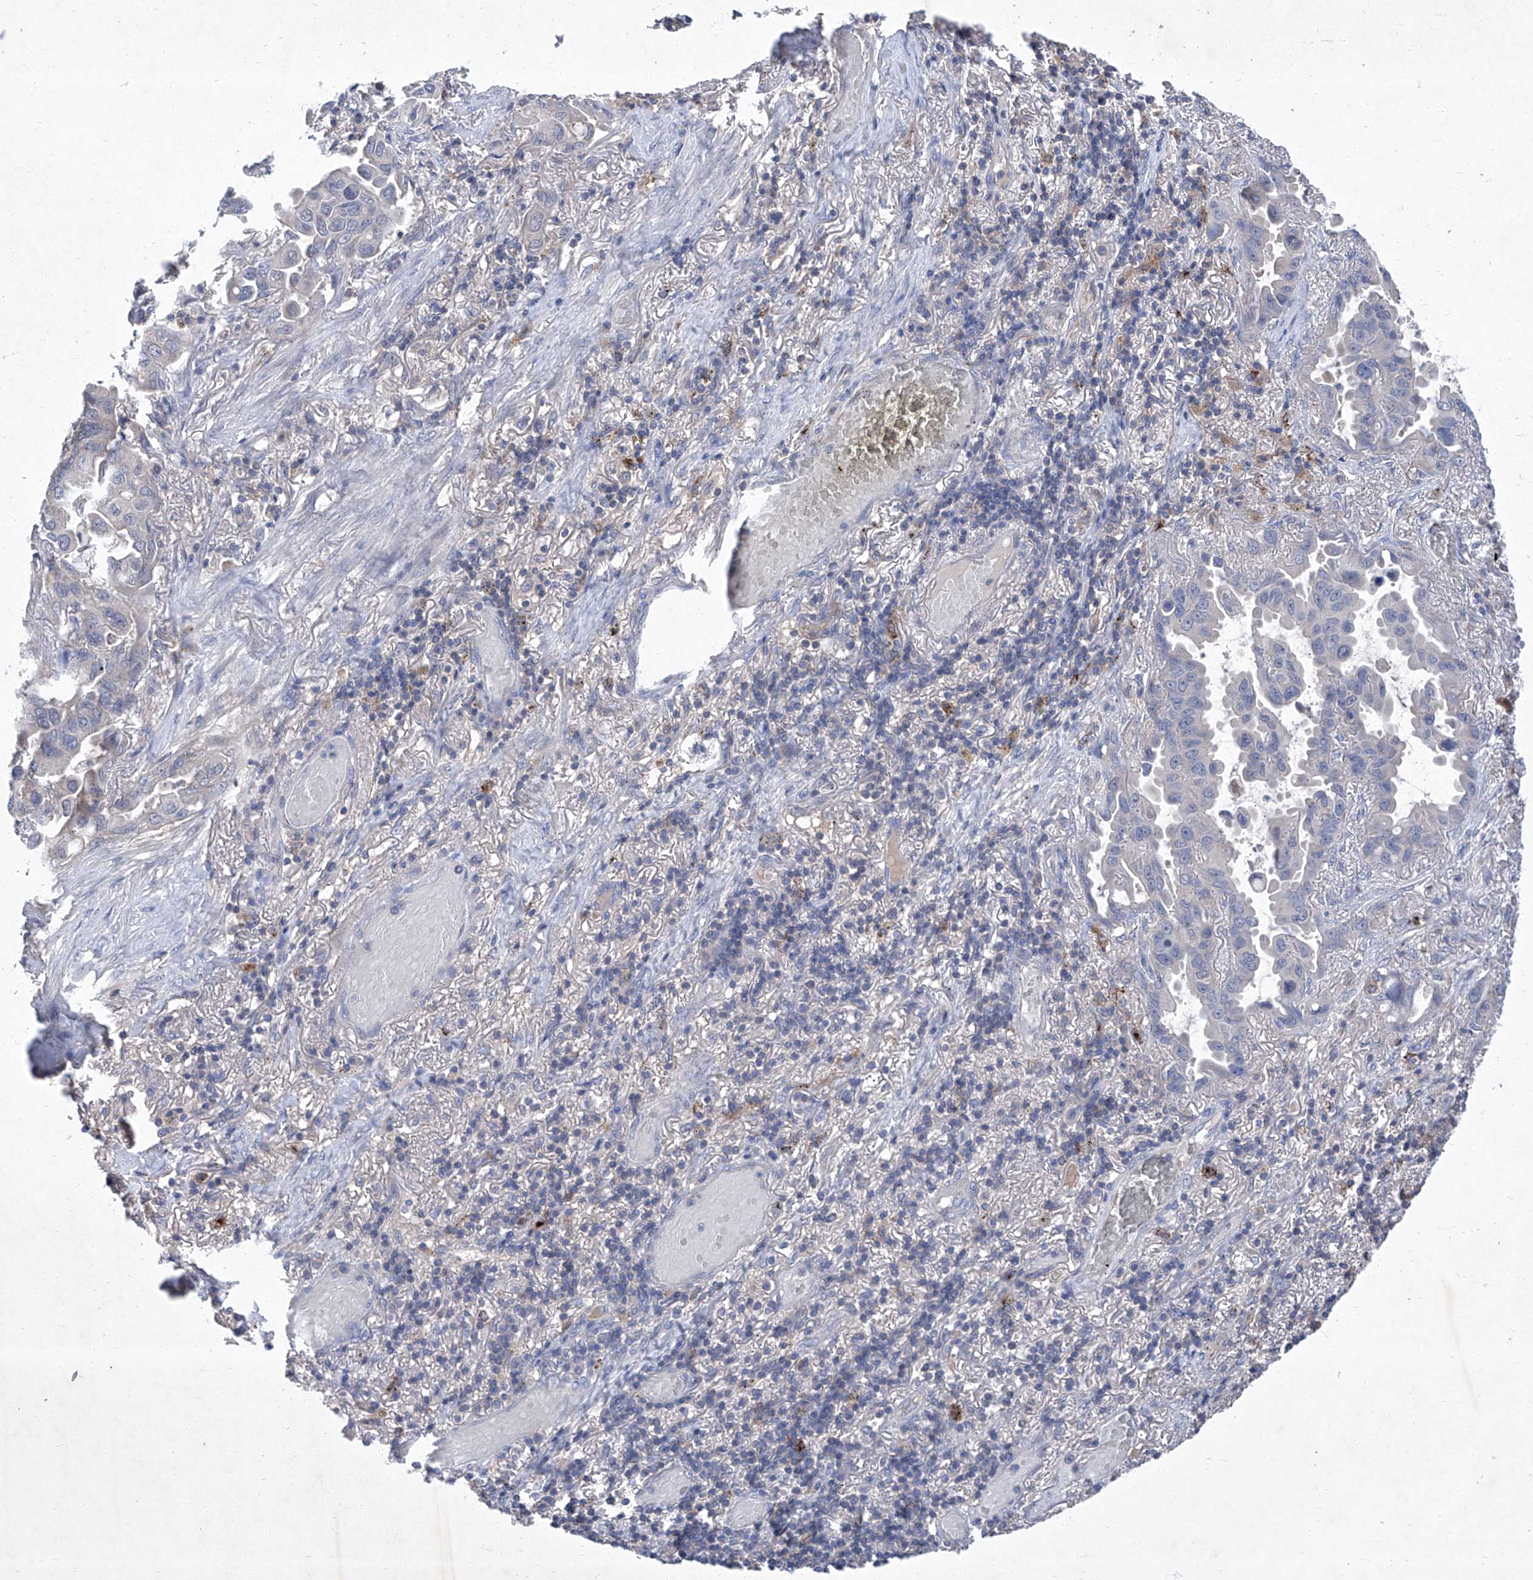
{"staining": {"intensity": "negative", "quantity": "none", "location": "none"}, "tissue": "lung cancer", "cell_type": "Tumor cells", "image_type": "cancer", "snomed": [{"axis": "morphology", "description": "Adenocarcinoma, NOS"}, {"axis": "topography", "description": "Lung"}], "caption": "DAB immunohistochemical staining of human lung cancer (adenocarcinoma) exhibits no significant positivity in tumor cells.", "gene": "SBK2", "patient": {"sex": "male", "age": 64}}